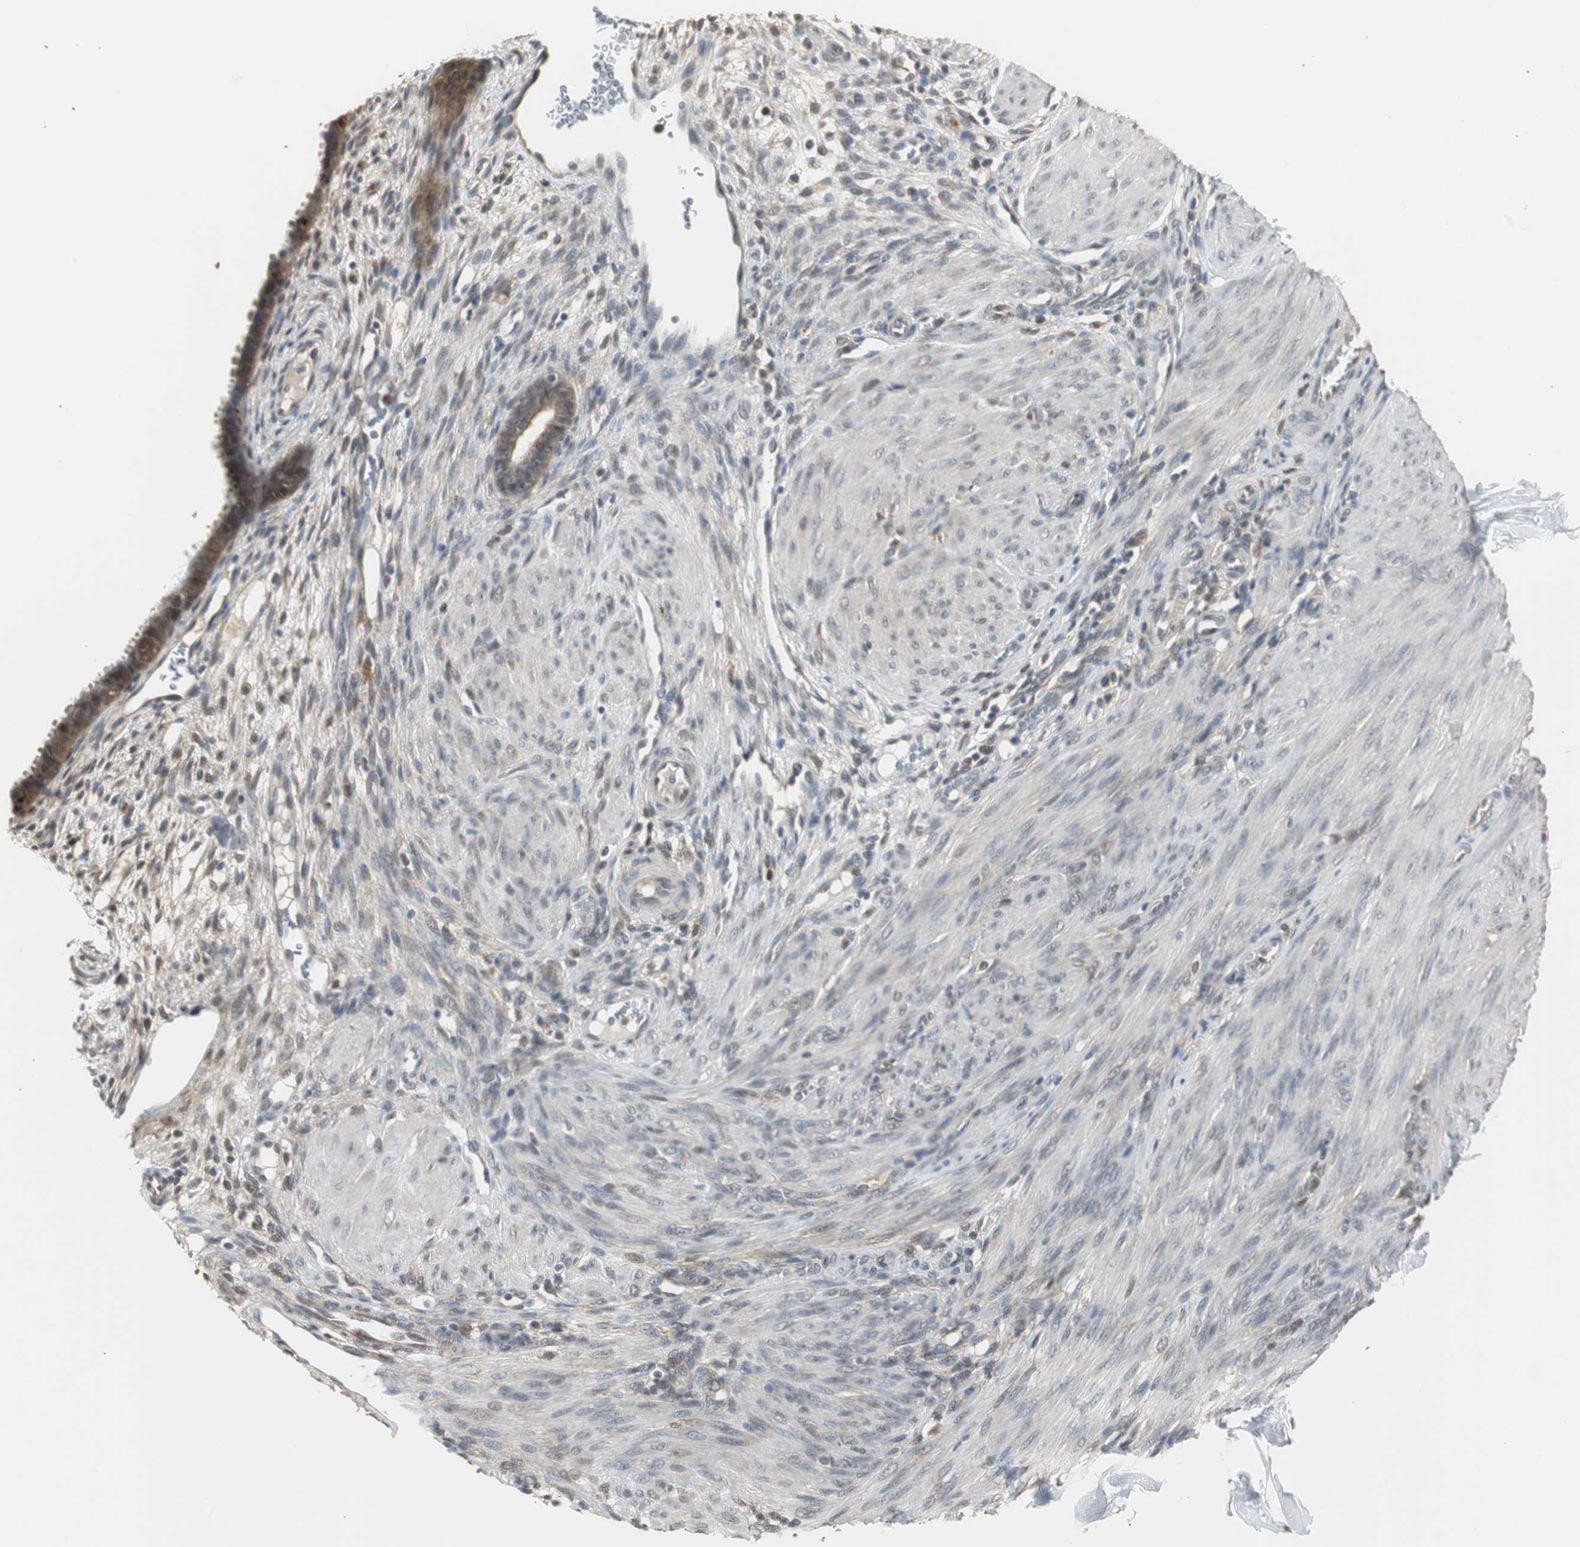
{"staining": {"intensity": "weak", "quantity": "25%-75%", "location": "cytoplasmic/membranous,nuclear"}, "tissue": "endometrium", "cell_type": "Cells in endometrial stroma", "image_type": "normal", "snomed": [{"axis": "morphology", "description": "Normal tissue, NOS"}, {"axis": "topography", "description": "Endometrium"}], "caption": "Immunohistochemical staining of normal human endometrium displays 25%-75% levels of weak cytoplasmic/membranous,nuclear protein expression in about 25%-75% of cells in endometrial stroma.", "gene": "PLIN3", "patient": {"sex": "female", "age": 72}}